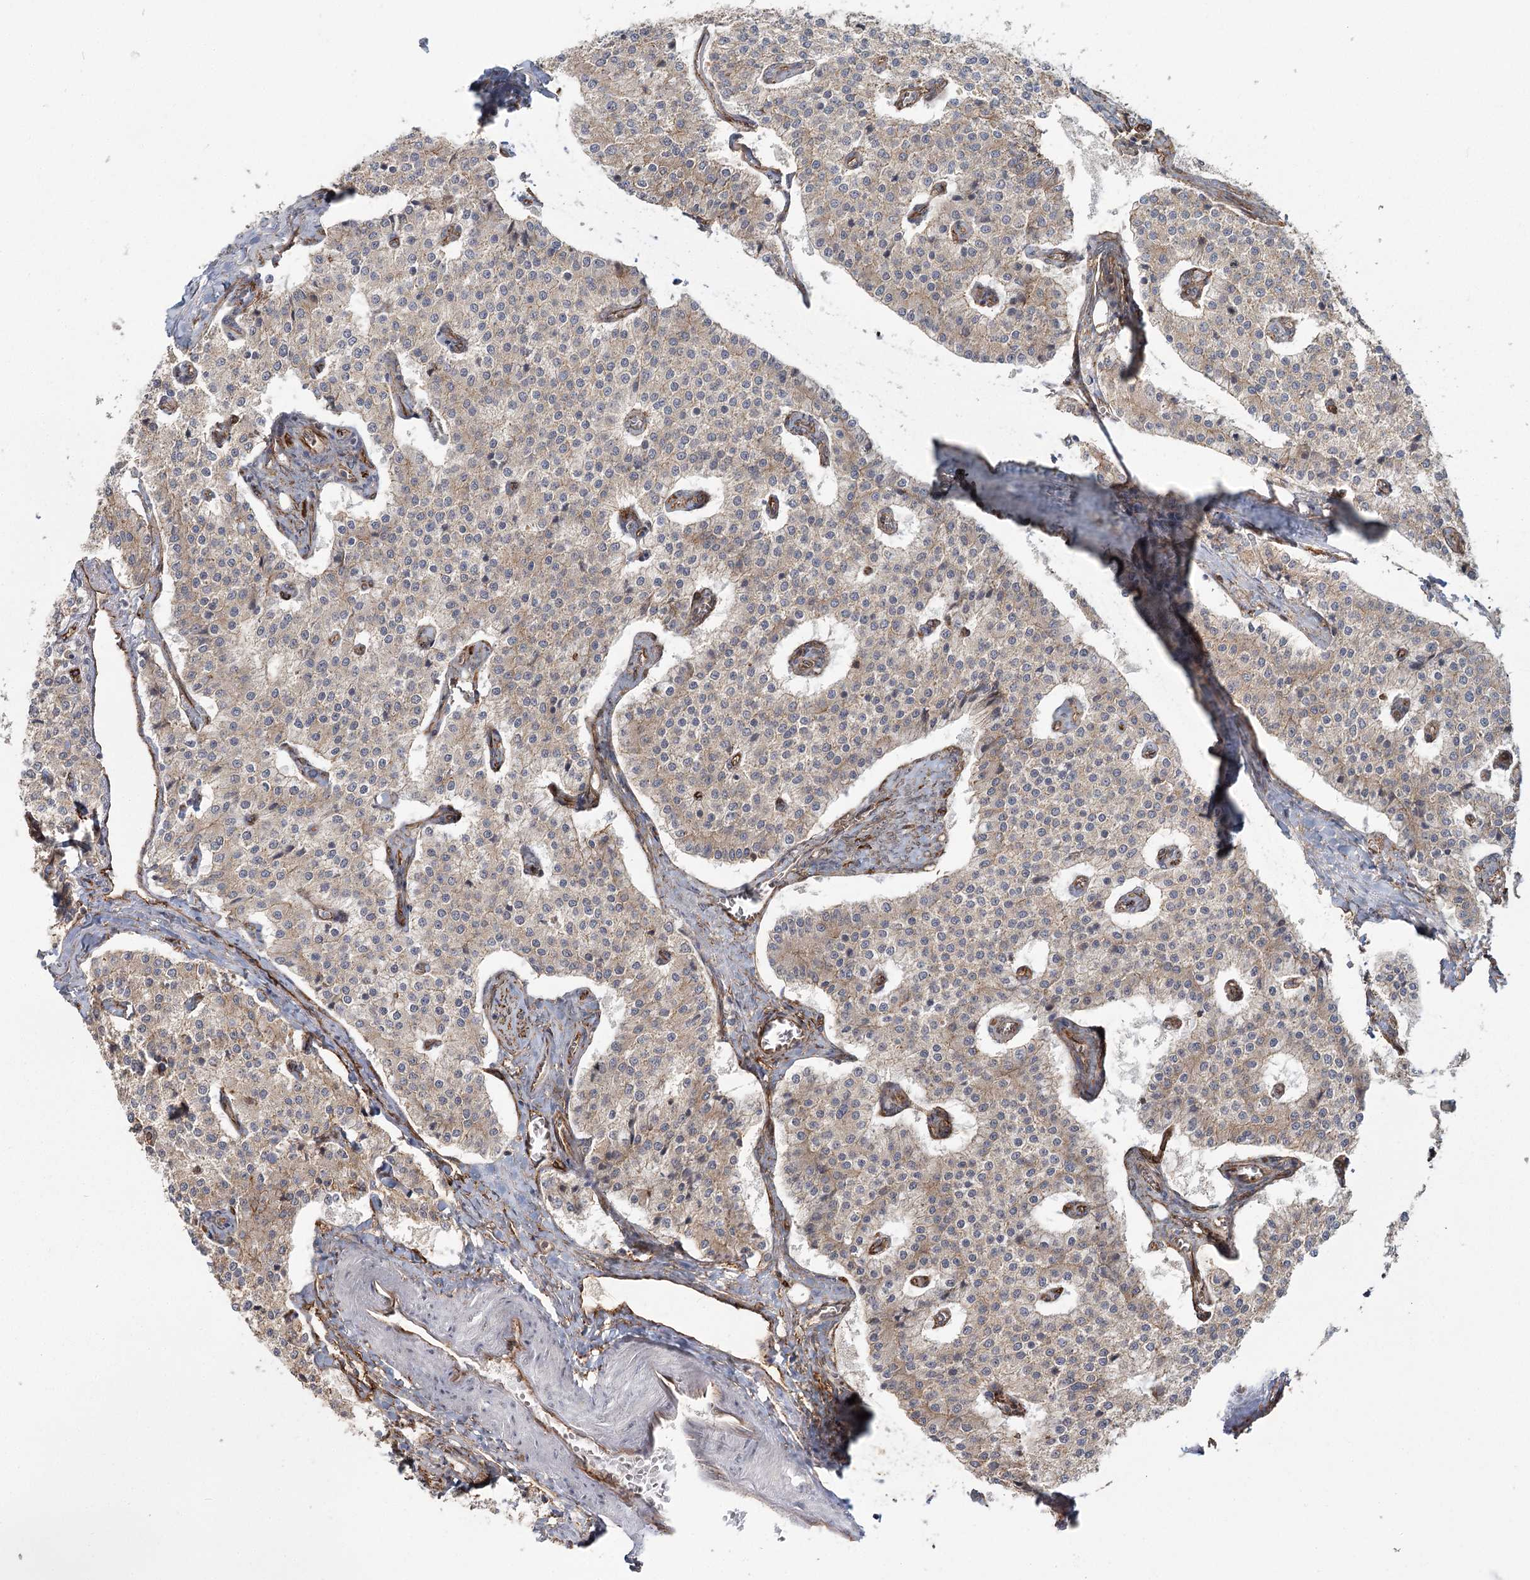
{"staining": {"intensity": "weak", "quantity": "<25%", "location": "cytoplasmic/membranous"}, "tissue": "carcinoid", "cell_type": "Tumor cells", "image_type": "cancer", "snomed": [{"axis": "morphology", "description": "Carcinoid, malignant, NOS"}, {"axis": "topography", "description": "Colon"}], "caption": "A photomicrograph of carcinoid stained for a protein shows no brown staining in tumor cells. (DAB immunohistochemistry (IHC), high magnification).", "gene": "RPP14", "patient": {"sex": "female", "age": 52}}